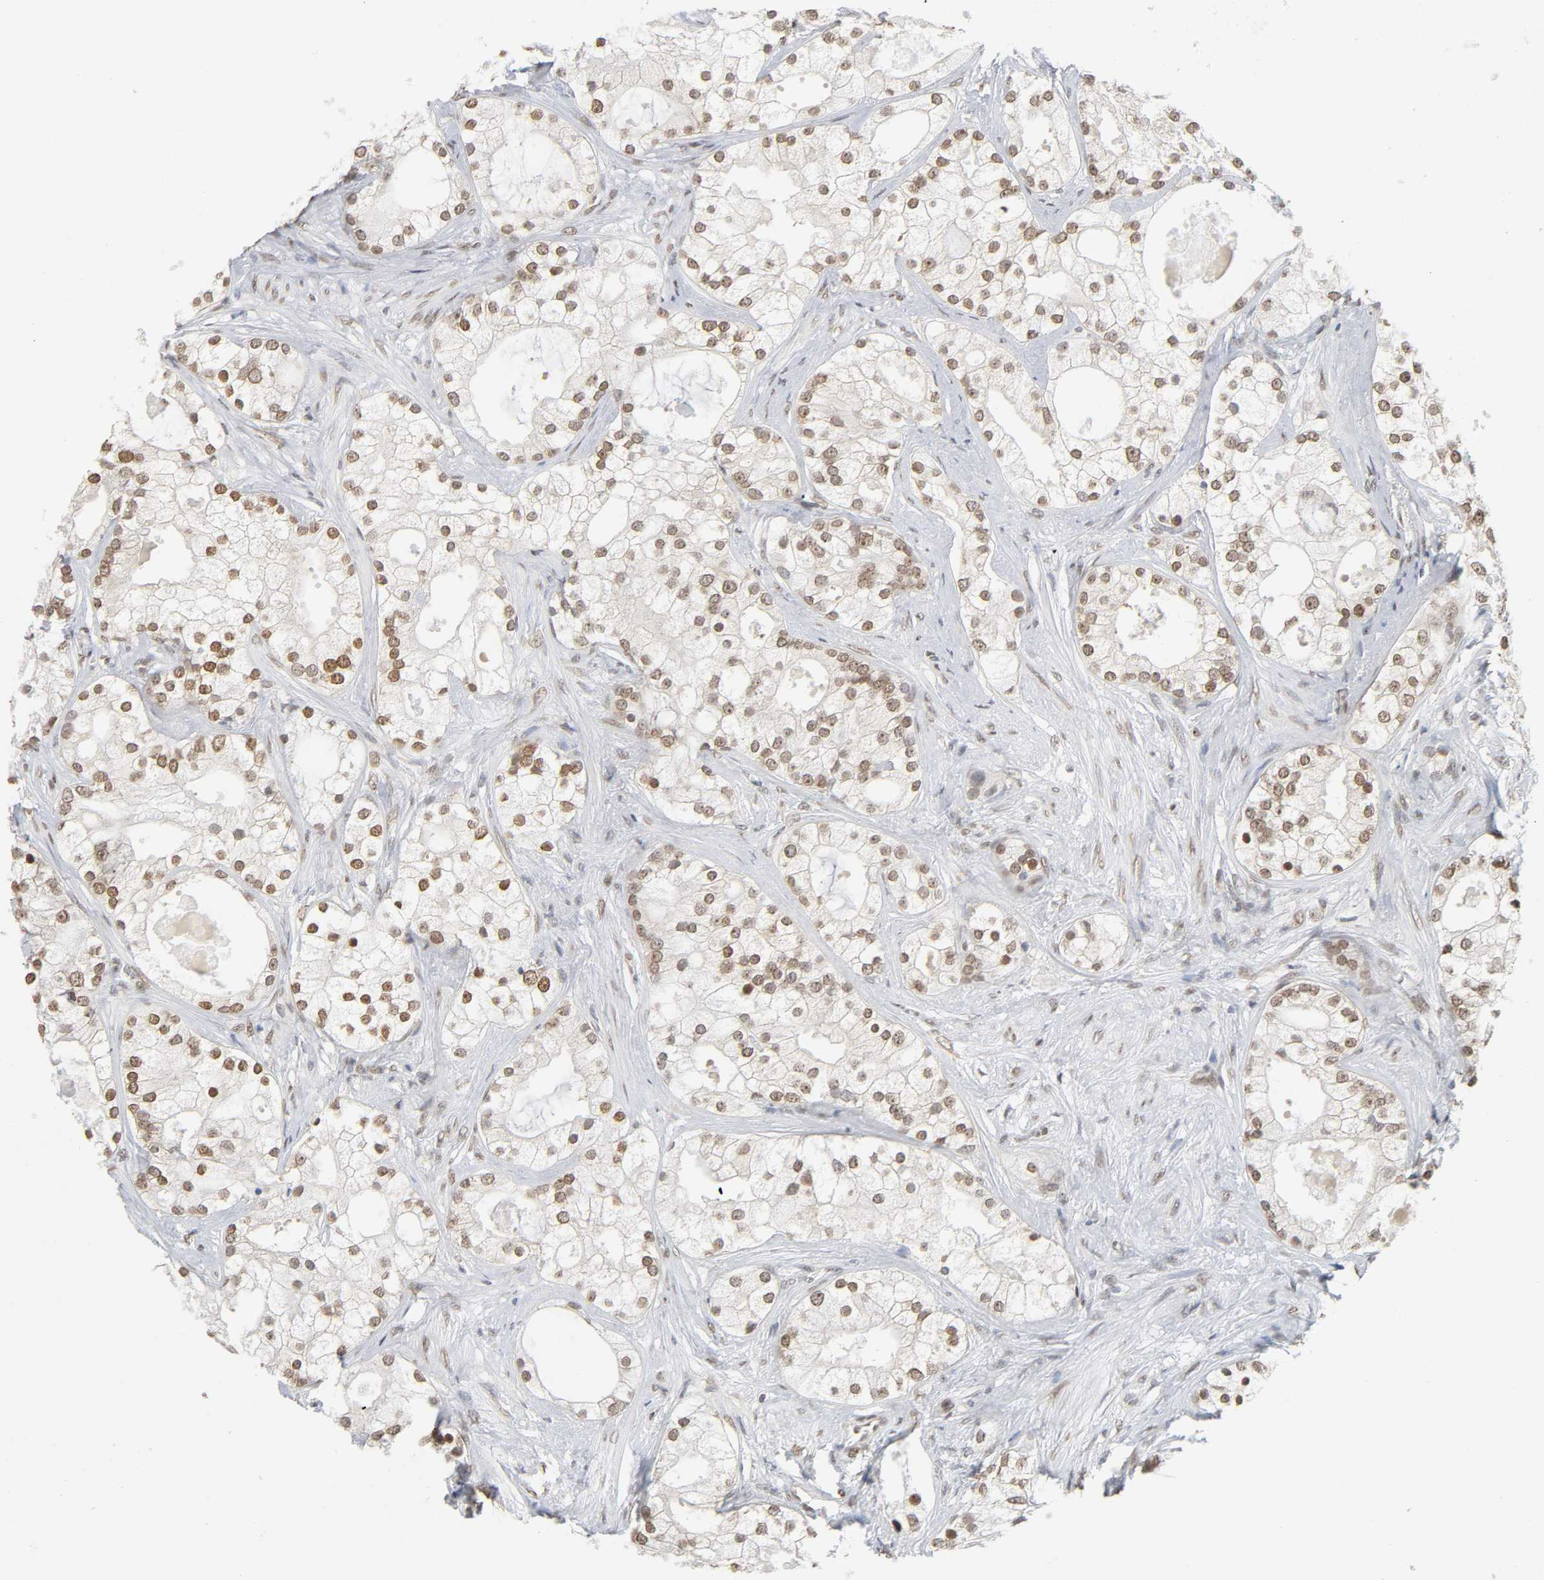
{"staining": {"intensity": "moderate", "quantity": ">75%", "location": "nuclear"}, "tissue": "prostate cancer", "cell_type": "Tumor cells", "image_type": "cancer", "snomed": [{"axis": "morphology", "description": "Adenocarcinoma, Low grade"}, {"axis": "topography", "description": "Prostate"}], "caption": "This is a histology image of immunohistochemistry staining of prostate cancer, which shows moderate expression in the nuclear of tumor cells.", "gene": "SUMO1", "patient": {"sex": "male", "age": 58}}